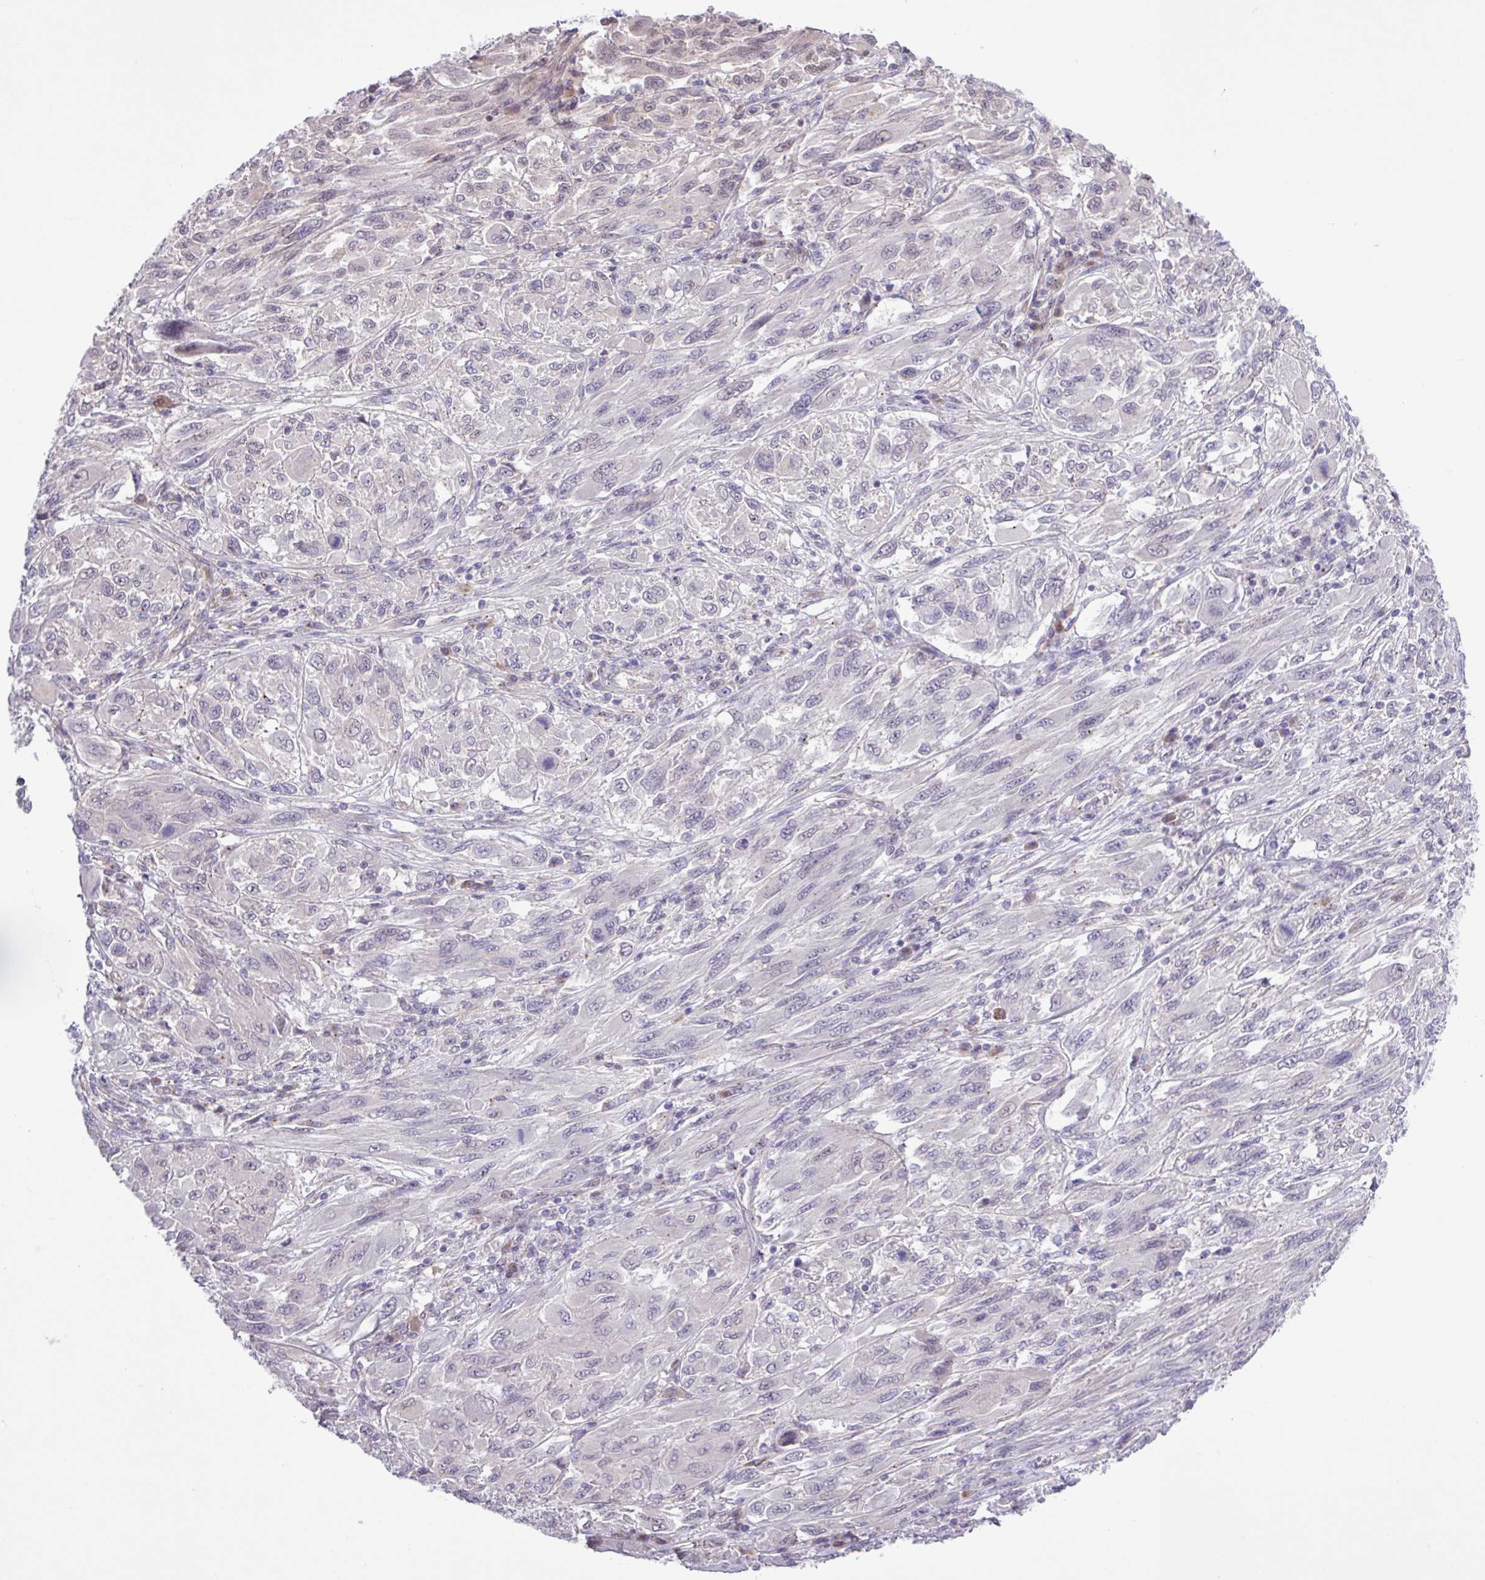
{"staining": {"intensity": "negative", "quantity": "none", "location": "none"}, "tissue": "melanoma", "cell_type": "Tumor cells", "image_type": "cancer", "snomed": [{"axis": "morphology", "description": "Malignant melanoma, NOS"}, {"axis": "topography", "description": "Skin"}], "caption": "This micrograph is of melanoma stained with immunohistochemistry (IHC) to label a protein in brown with the nuclei are counter-stained blue. There is no staining in tumor cells. The staining is performed using DAB (3,3'-diaminobenzidine) brown chromogen with nuclei counter-stained in using hematoxylin.", "gene": "SPINK8", "patient": {"sex": "female", "age": 91}}